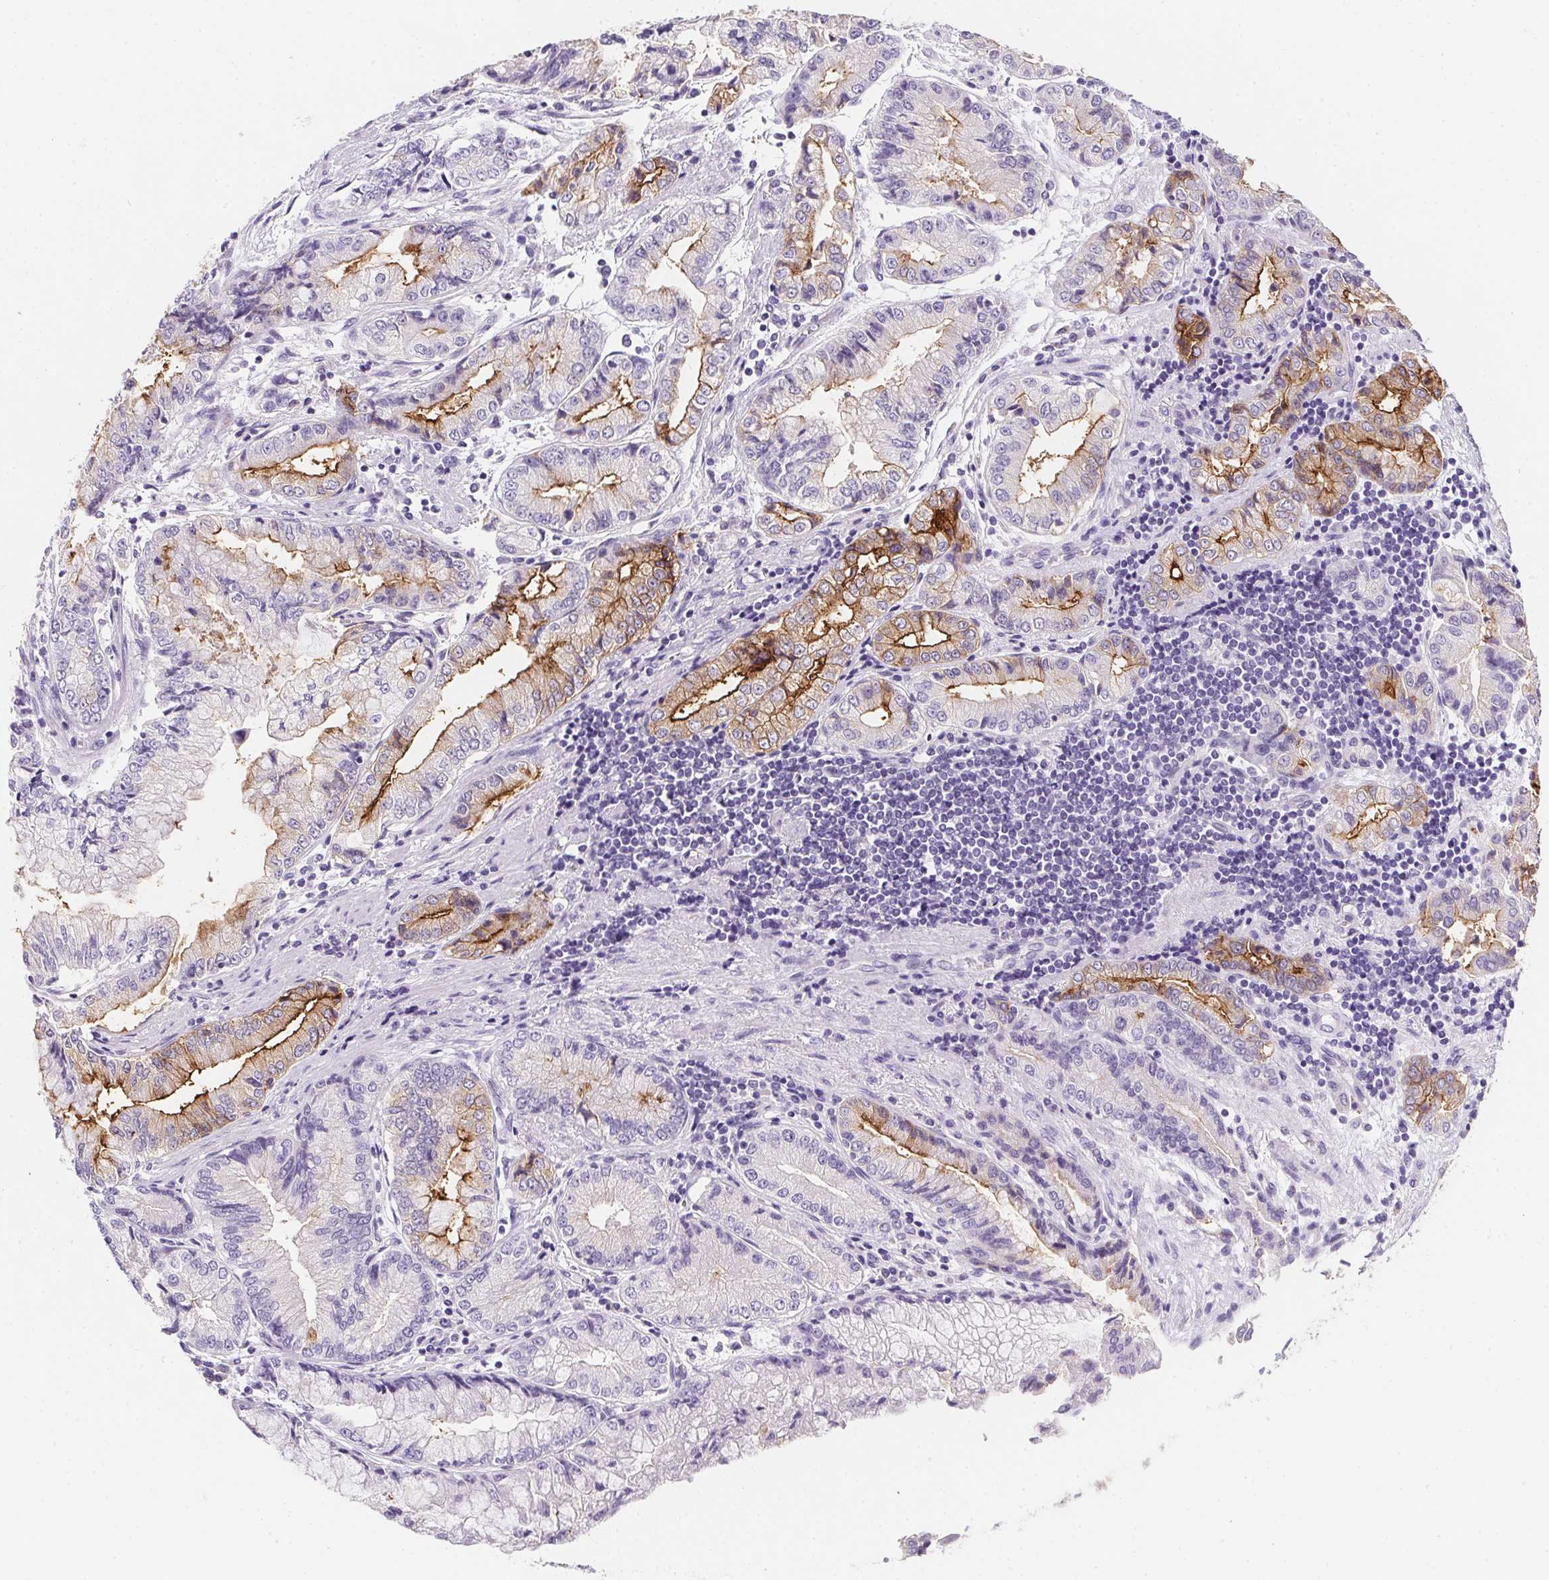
{"staining": {"intensity": "moderate", "quantity": "25%-75%", "location": "cytoplasmic/membranous"}, "tissue": "stomach cancer", "cell_type": "Tumor cells", "image_type": "cancer", "snomed": [{"axis": "morphology", "description": "Adenocarcinoma, NOS"}, {"axis": "topography", "description": "Stomach, upper"}], "caption": "An immunohistochemistry (IHC) histopathology image of neoplastic tissue is shown. Protein staining in brown labels moderate cytoplasmic/membranous positivity in adenocarcinoma (stomach) within tumor cells.", "gene": "AQP5", "patient": {"sex": "female", "age": 74}}